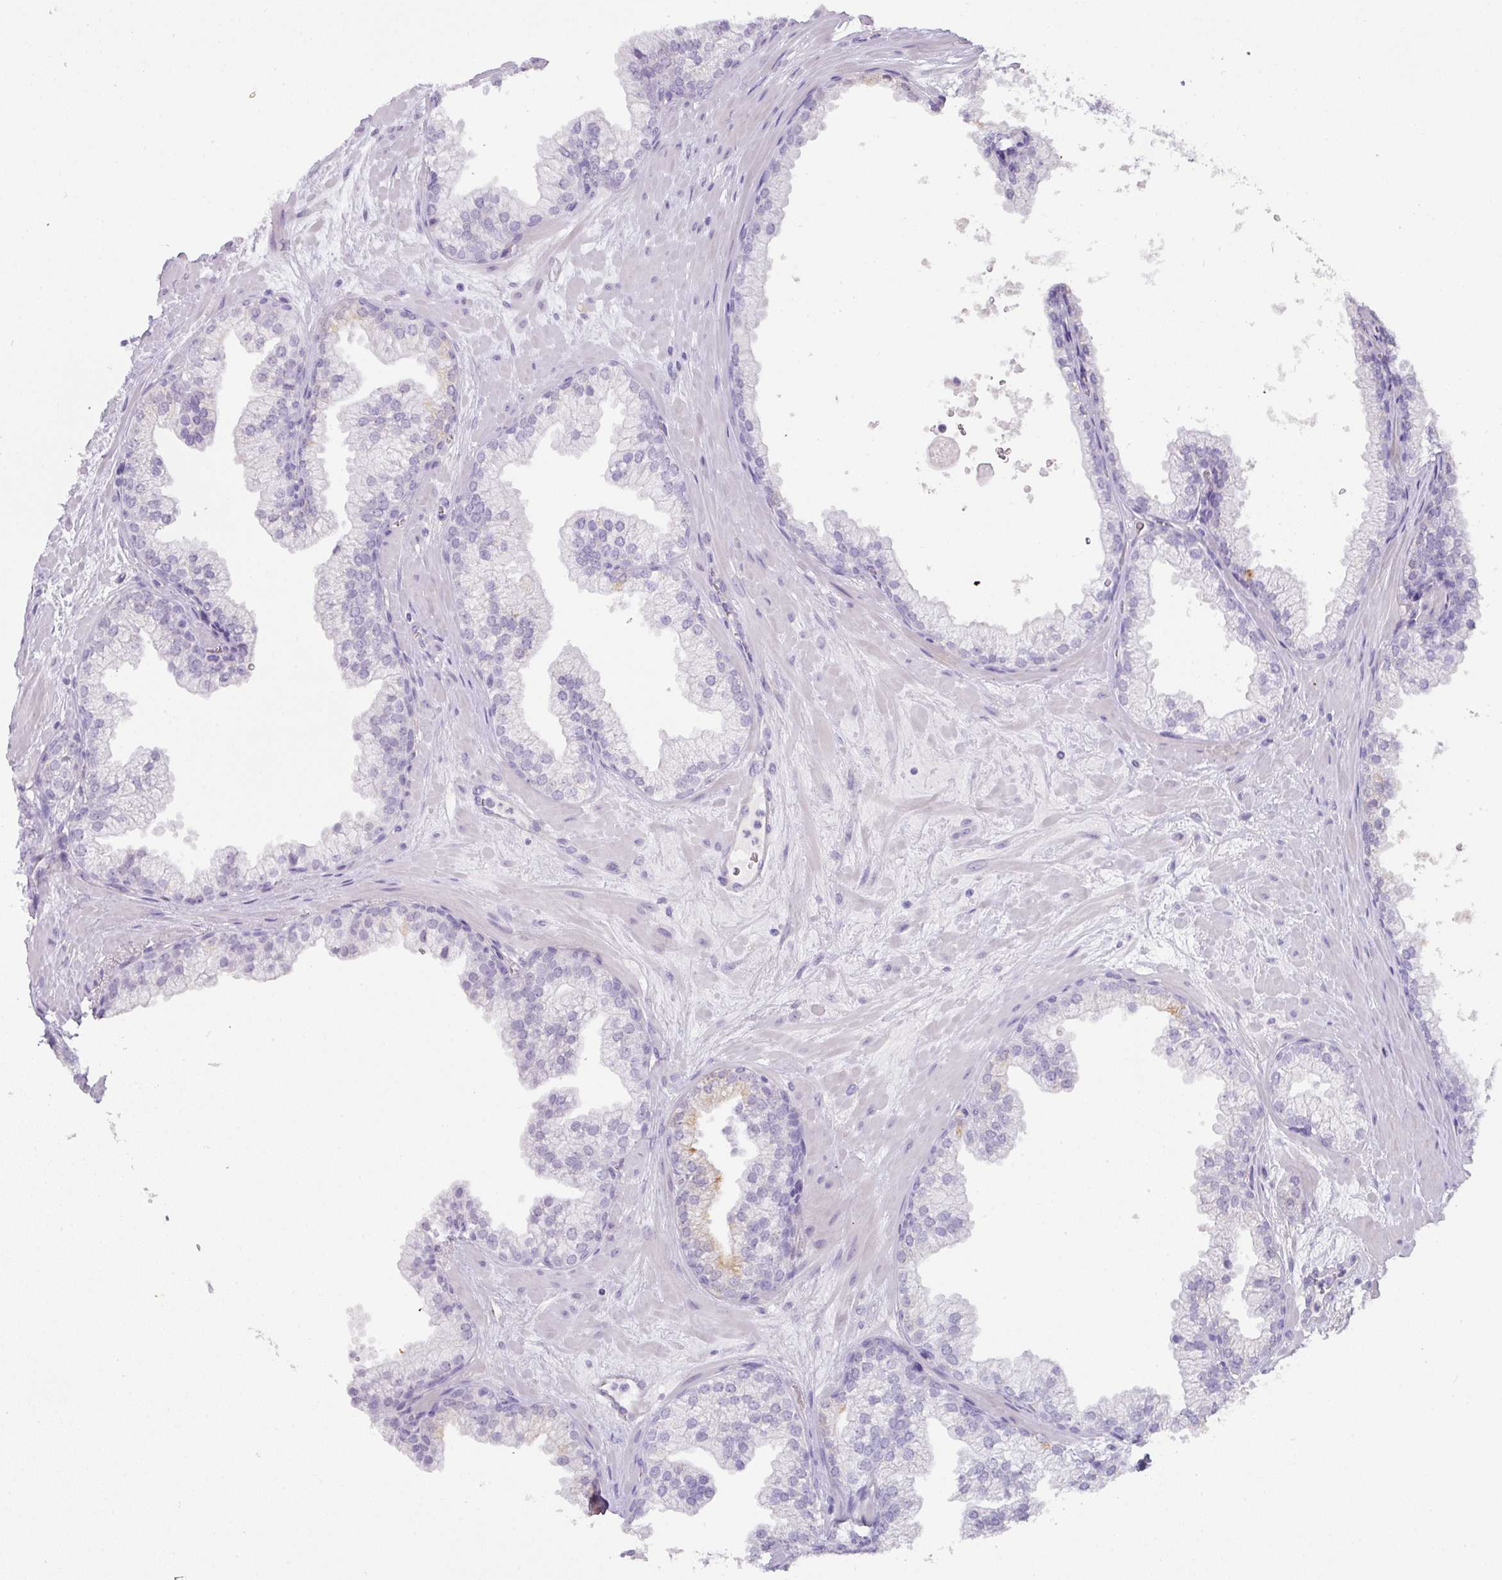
{"staining": {"intensity": "negative", "quantity": "none", "location": "none"}, "tissue": "prostate", "cell_type": "Glandular cells", "image_type": "normal", "snomed": [{"axis": "morphology", "description": "Normal tissue, NOS"}, {"axis": "topography", "description": "Prostate"}, {"axis": "topography", "description": "Peripheral nerve tissue"}], "caption": "There is no significant positivity in glandular cells of prostate. The staining is performed using DAB (3,3'-diaminobenzidine) brown chromogen with nuclei counter-stained in using hematoxylin.", "gene": "OR52N1", "patient": {"sex": "male", "age": 61}}